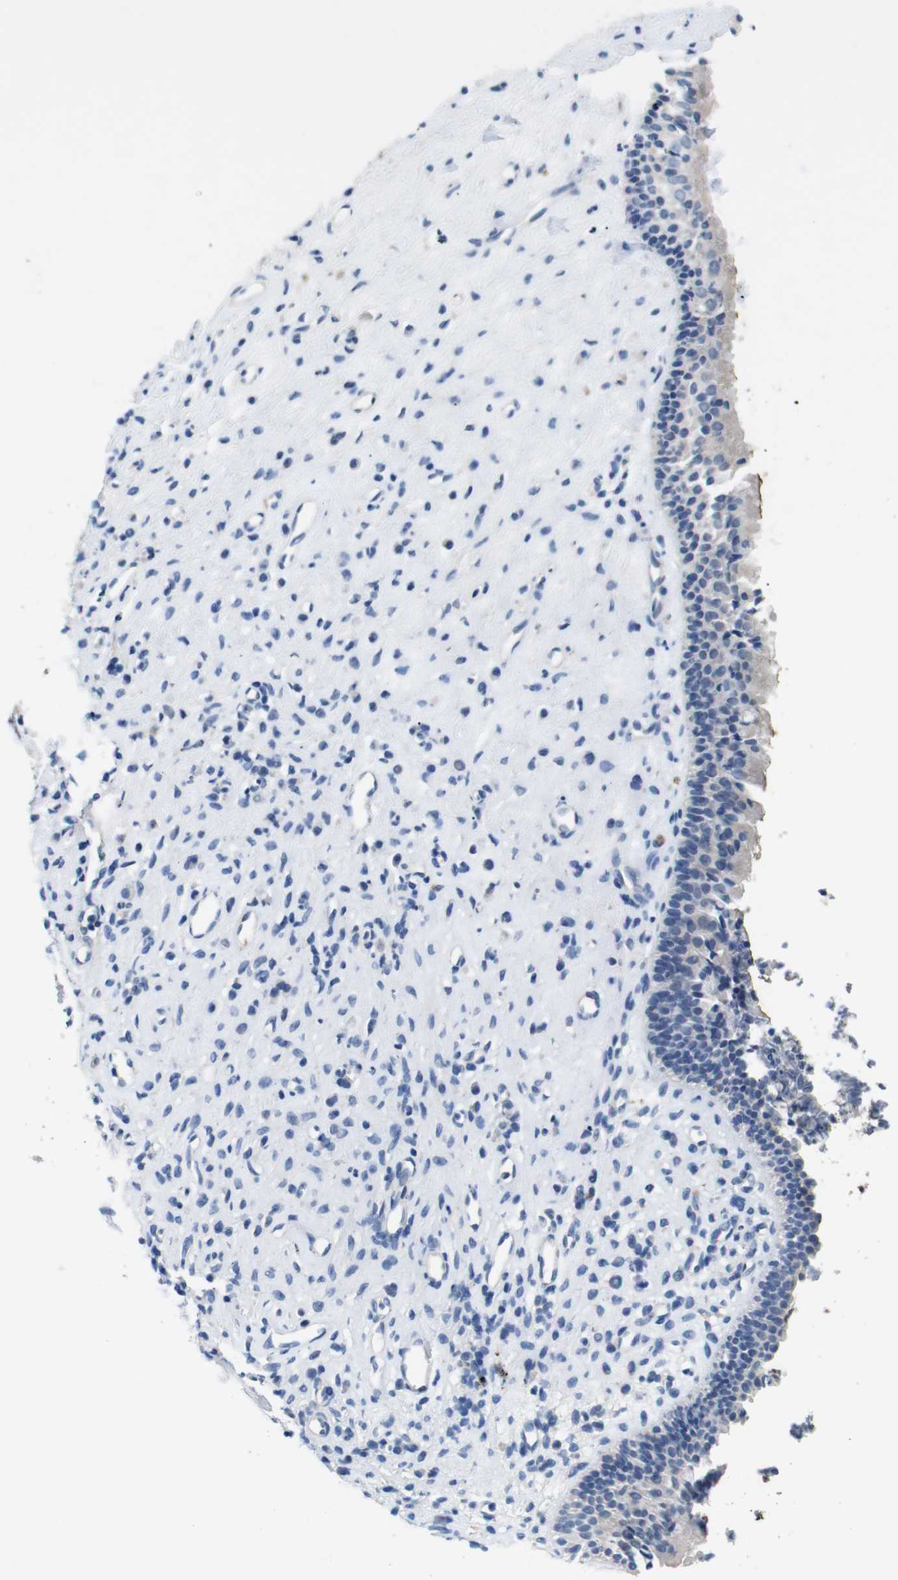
{"staining": {"intensity": "negative", "quantity": "none", "location": "none"}, "tissue": "nasopharynx", "cell_type": "Respiratory epithelial cells", "image_type": "normal", "snomed": [{"axis": "morphology", "description": "Normal tissue, NOS"}, {"axis": "topography", "description": "Nasopharynx"}], "caption": "This is an immunohistochemistry (IHC) micrograph of unremarkable nasopharynx. There is no expression in respiratory epithelial cells.", "gene": "ITGA5", "patient": {"sex": "female", "age": 51}}